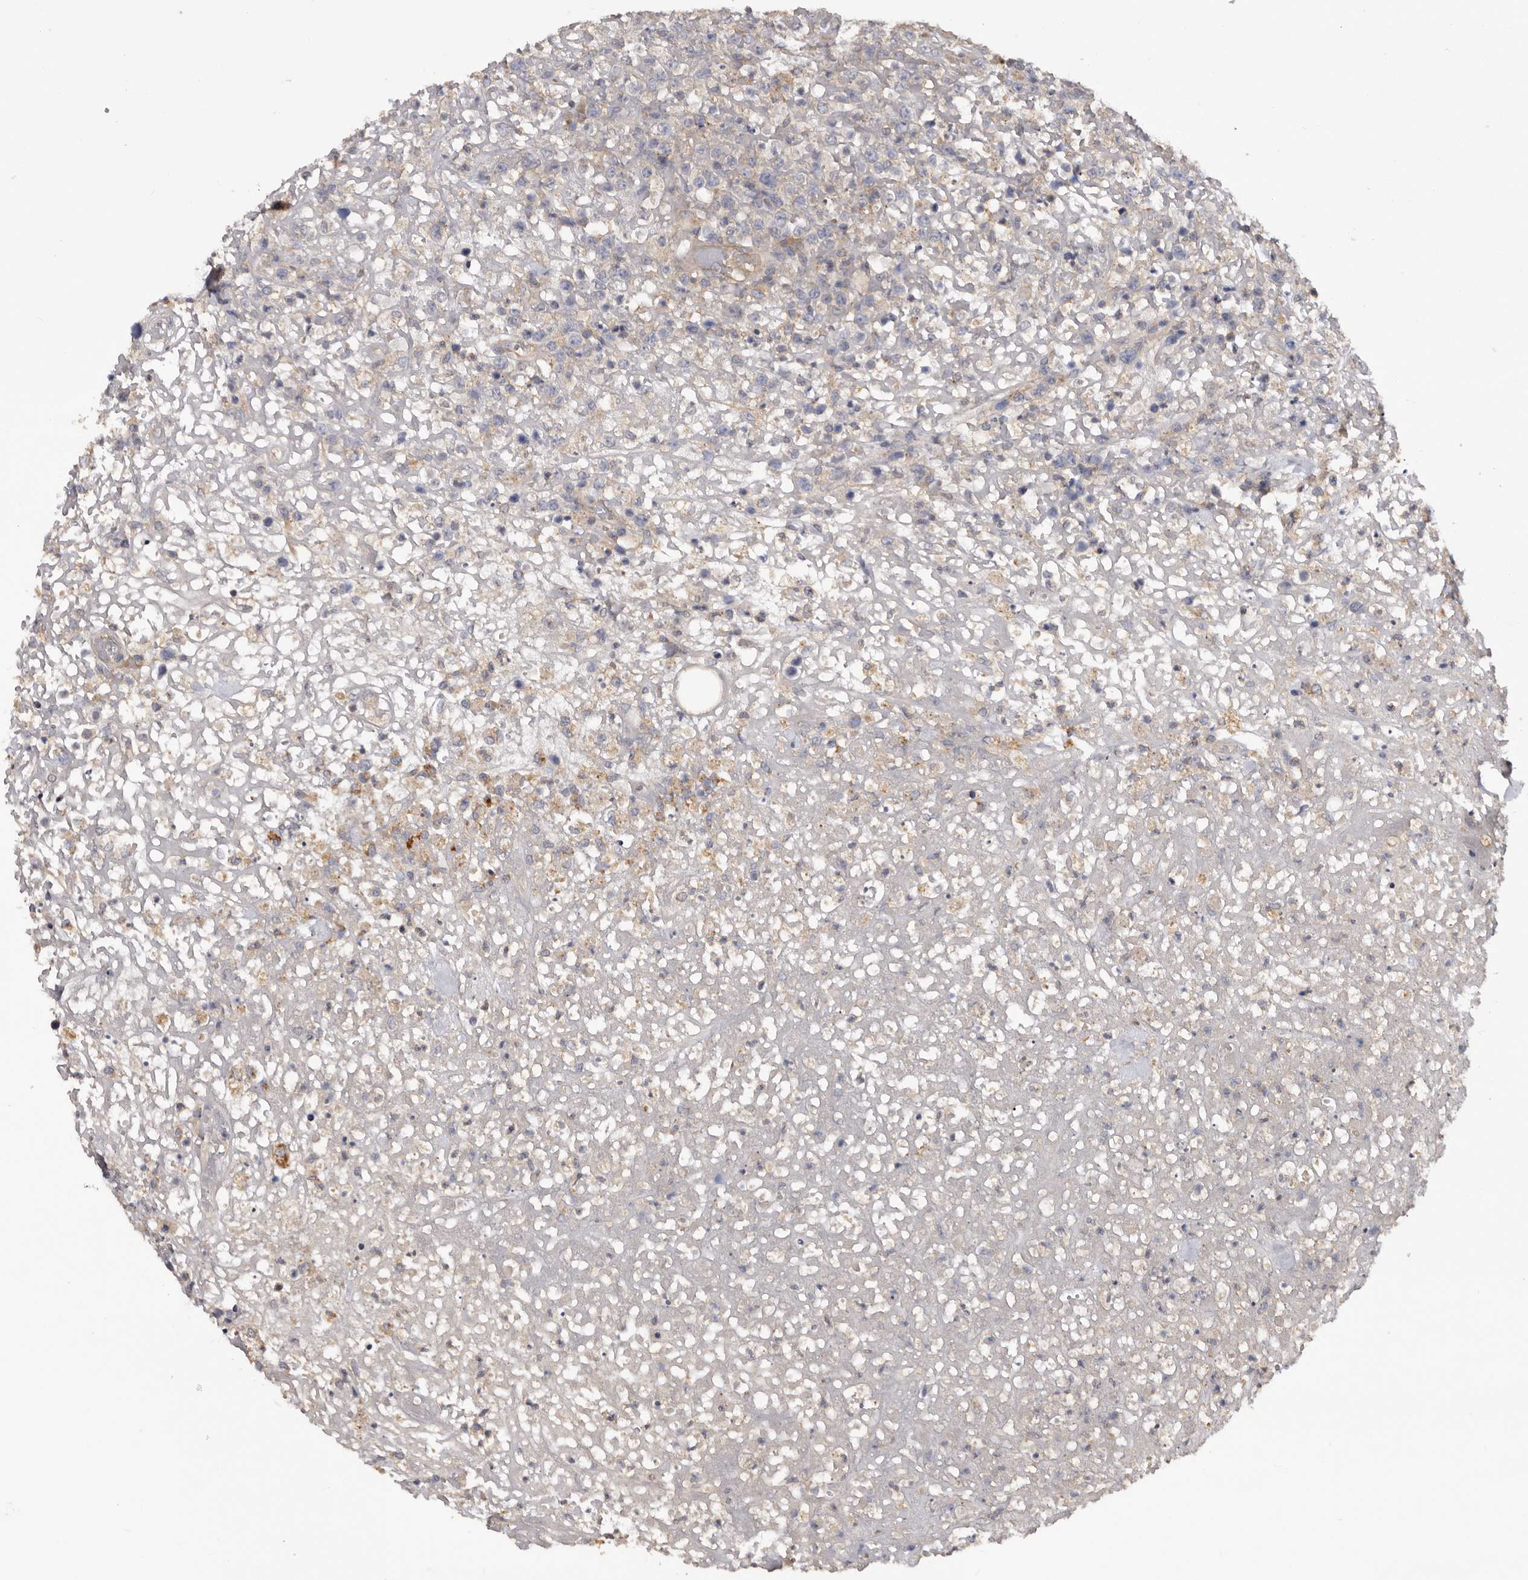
{"staining": {"intensity": "negative", "quantity": "none", "location": "none"}, "tissue": "lymphoma", "cell_type": "Tumor cells", "image_type": "cancer", "snomed": [{"axis": "morphology", "description": "Malignant lymphoma, non-Hodgkin's type, High grade"}, {"axis": "topography", "description": "Colon"}], "caption": "IHC histopathology image of neoplastic tissue: human high-grade malignant lymphoma, non-Hodgkin's type stained with DAB (3,3'-diaminobenzidine) shows no significant protein staining in tumor cells.", "gene": "INKA2", "patient": {"sex": "female", "age": 53}}